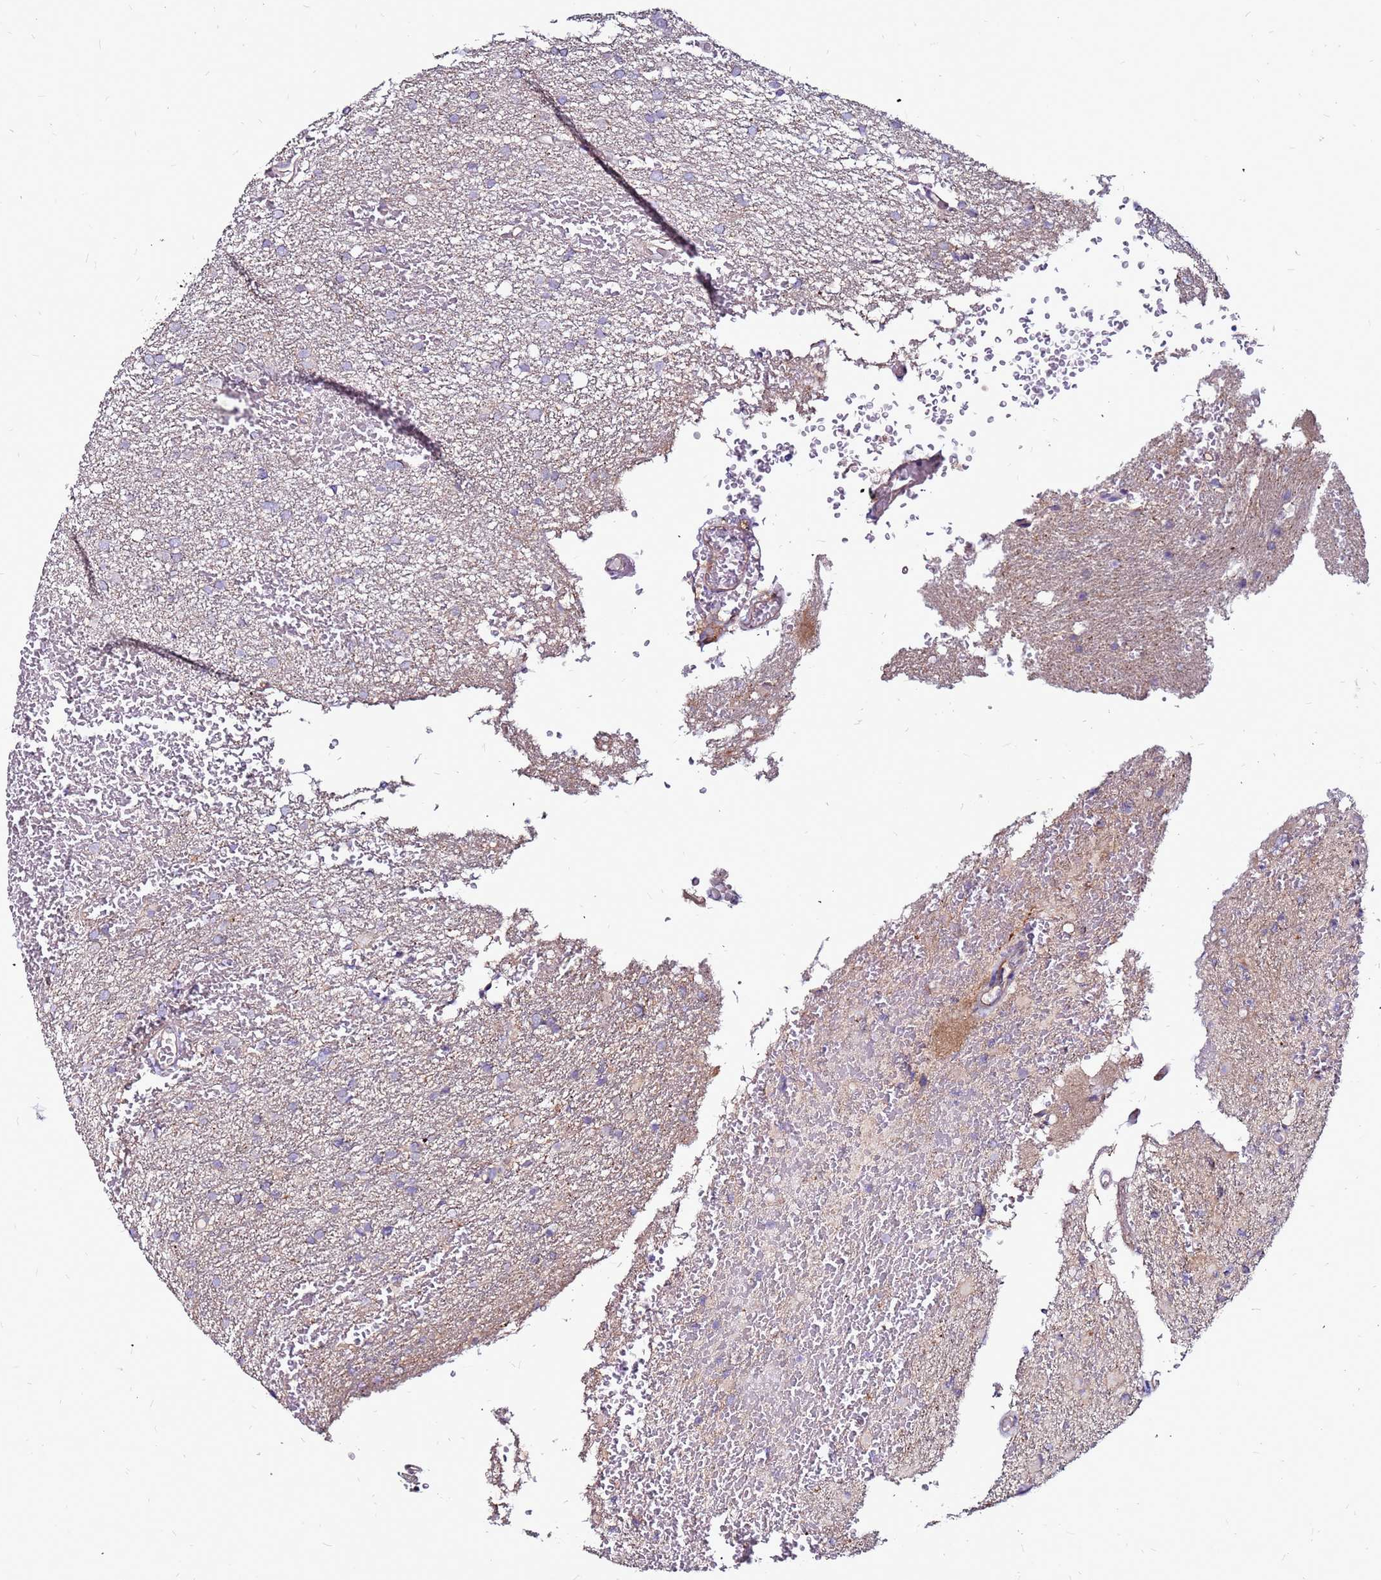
{"staining": {"intensity": "negative", "quantity": "none", "location": "none"}, "tissue": "glioma", "cell_type": "Tumor cells", "image_type": "cancer", "snomed": [{"axis": "morphology", "description": "Glioma, malignant, High grade"}, {"axis": "topography", "description": "Cerebral cortex"}], "caption": "Immunohistochemistry micrograph of glioma stained for a protein (brown), which displays no positivity in tumor cells.", "gene": "NRN1L", "patient": {"sex": "female", "age": 36}}